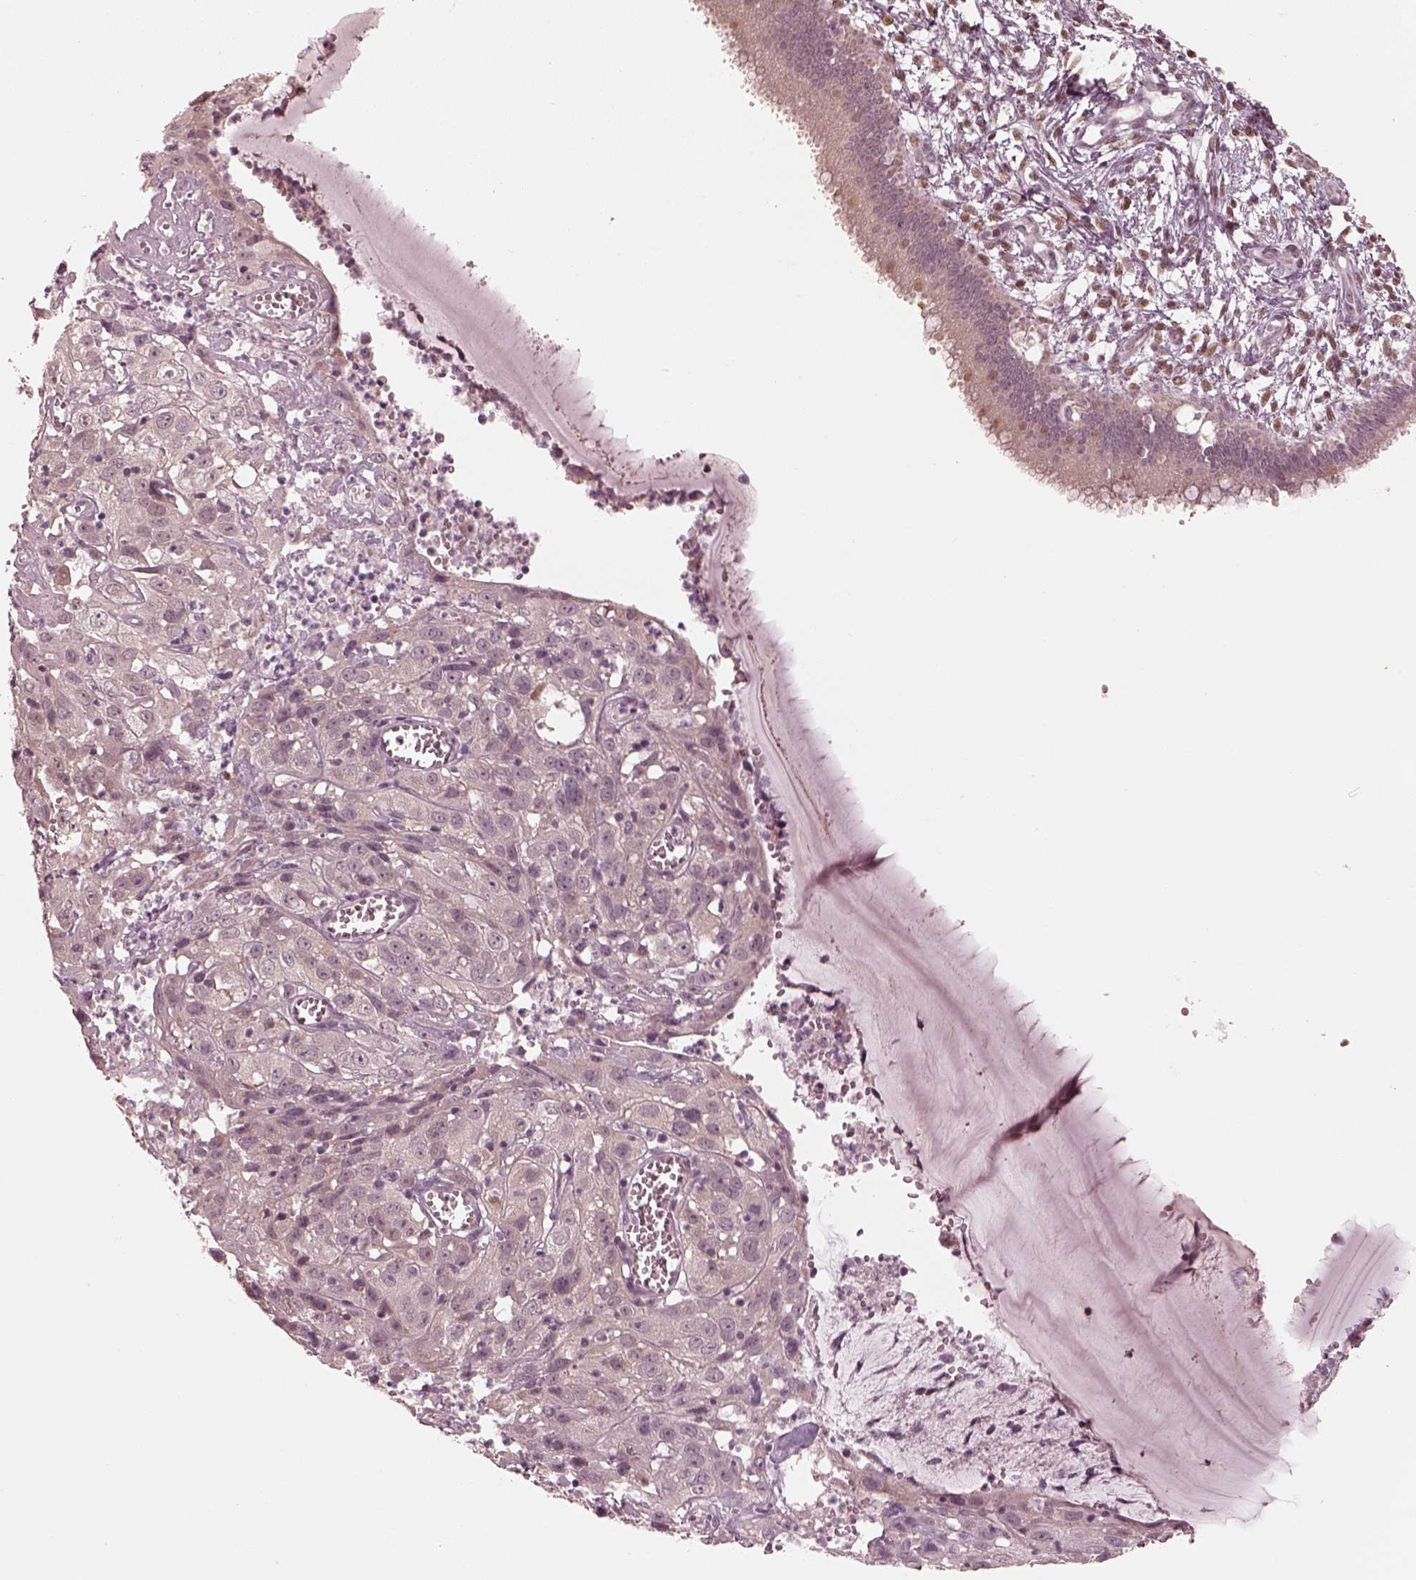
{"staining": {"intensity": "negative", "quantity": "none", "location": "none"}, "tissue": "cervical cancer", "cell_type": "Tumor cells", "image_type": "cancer", "snomed": [{"axis": "morphology", "description": "Squamous cell carcinoma, NOS"}, {"axis": "topography", "description": "Cervix"}], "caption": "A histopathology image of human cervical cancer is negative for staining in tumor cells.", "gene": "IQCB1", "patient": {"sex": "female", "age": 32}}